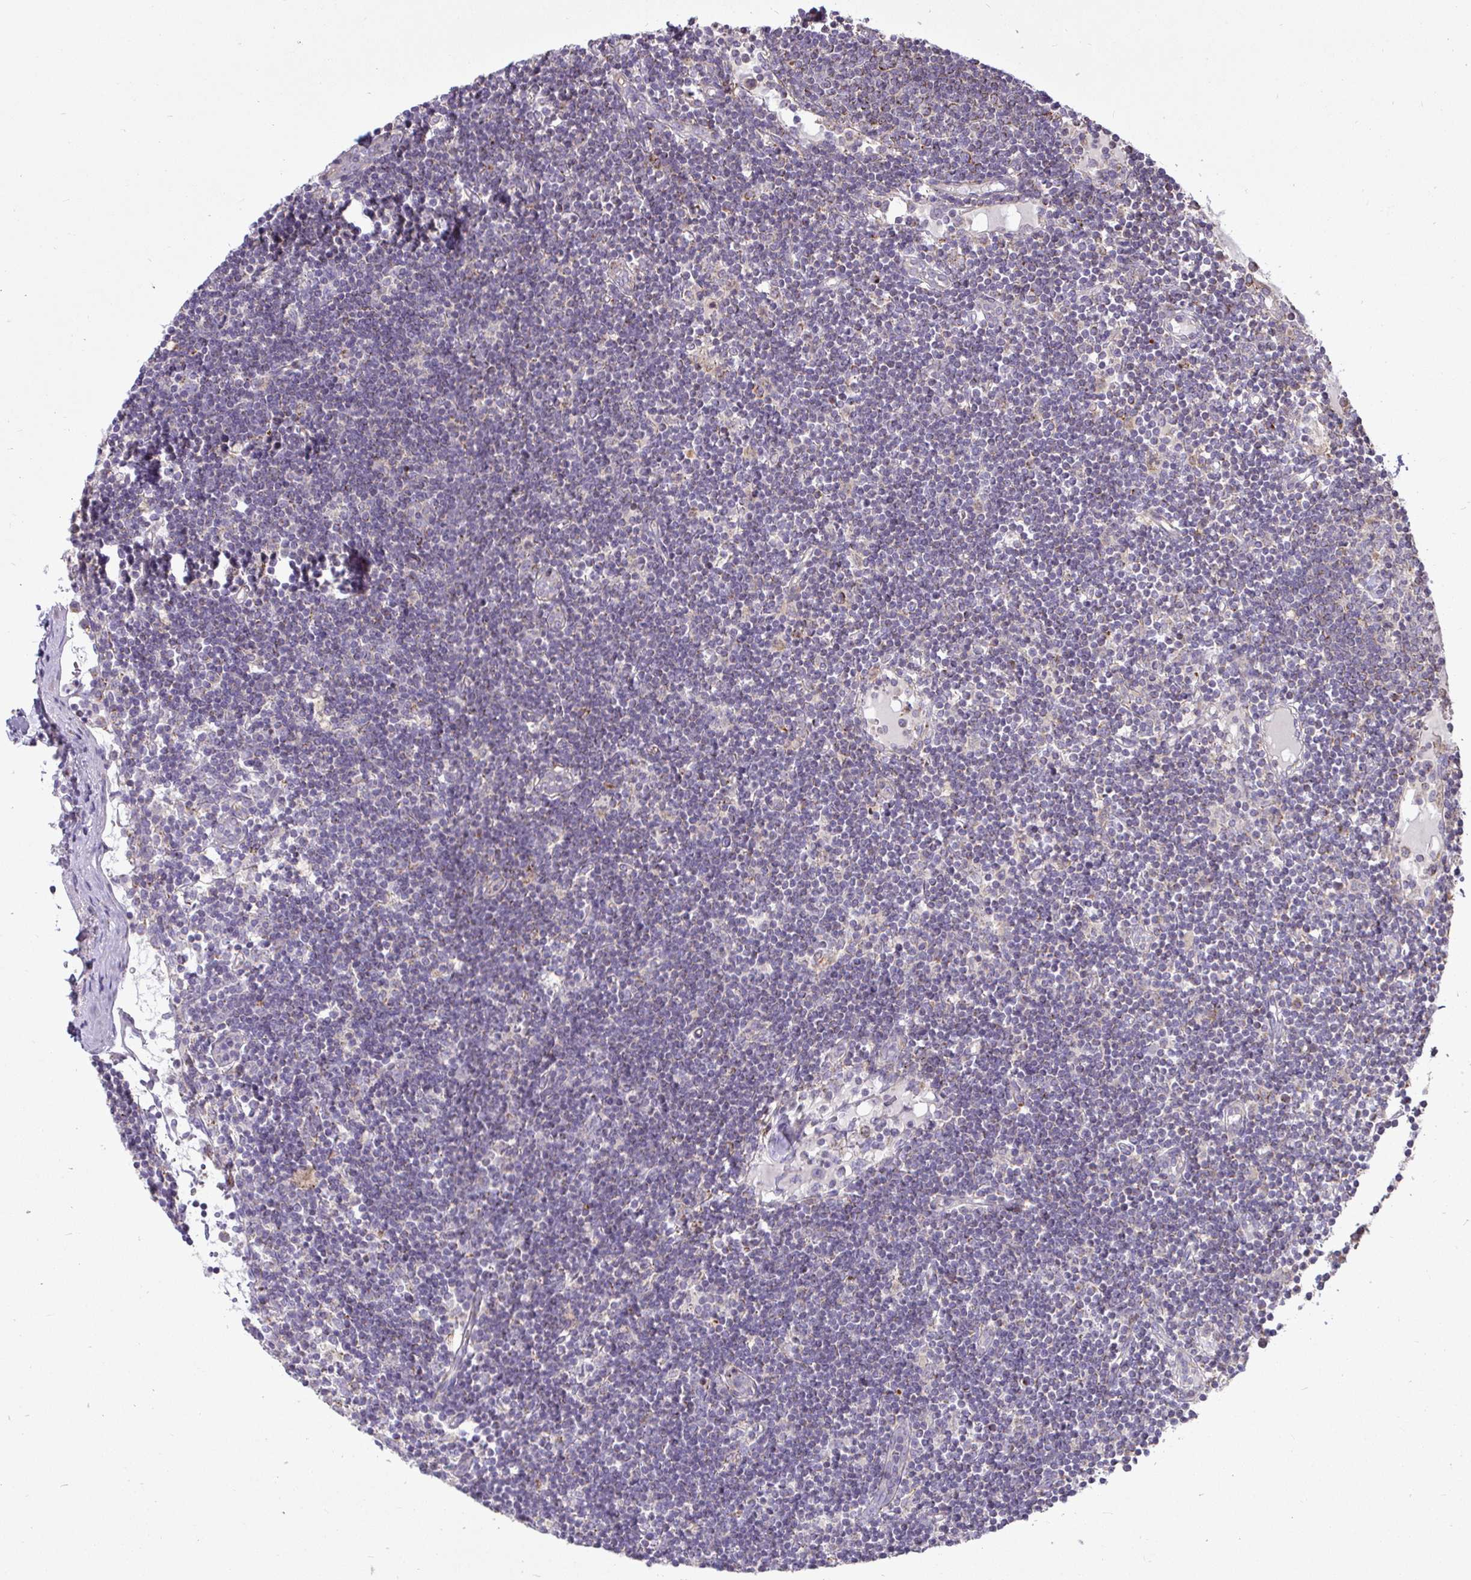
{"staining": {"intensity": "negative", "quantity": "none", "location": "none"}, "tissue": "lymph node", "cell_type": "Germinal center cells", "image_type": "normal", "snomed": [{"axis": "morphology", "description": "Normal tissue, NOS"}, {"axis": "topography", "description": "Lymph node"}], "caption": "Immunohistochemistry (IHC) micrograph of normal lymph node: lymph node stained with DAB (3,3'-diaminobenzidine) demonstrates no significant protein positivity in germinal center cells. (DAB immunohistochemistry, high magnification).", "gene": "STRIP1", "patient": {"sex": "female", "age": 65}}